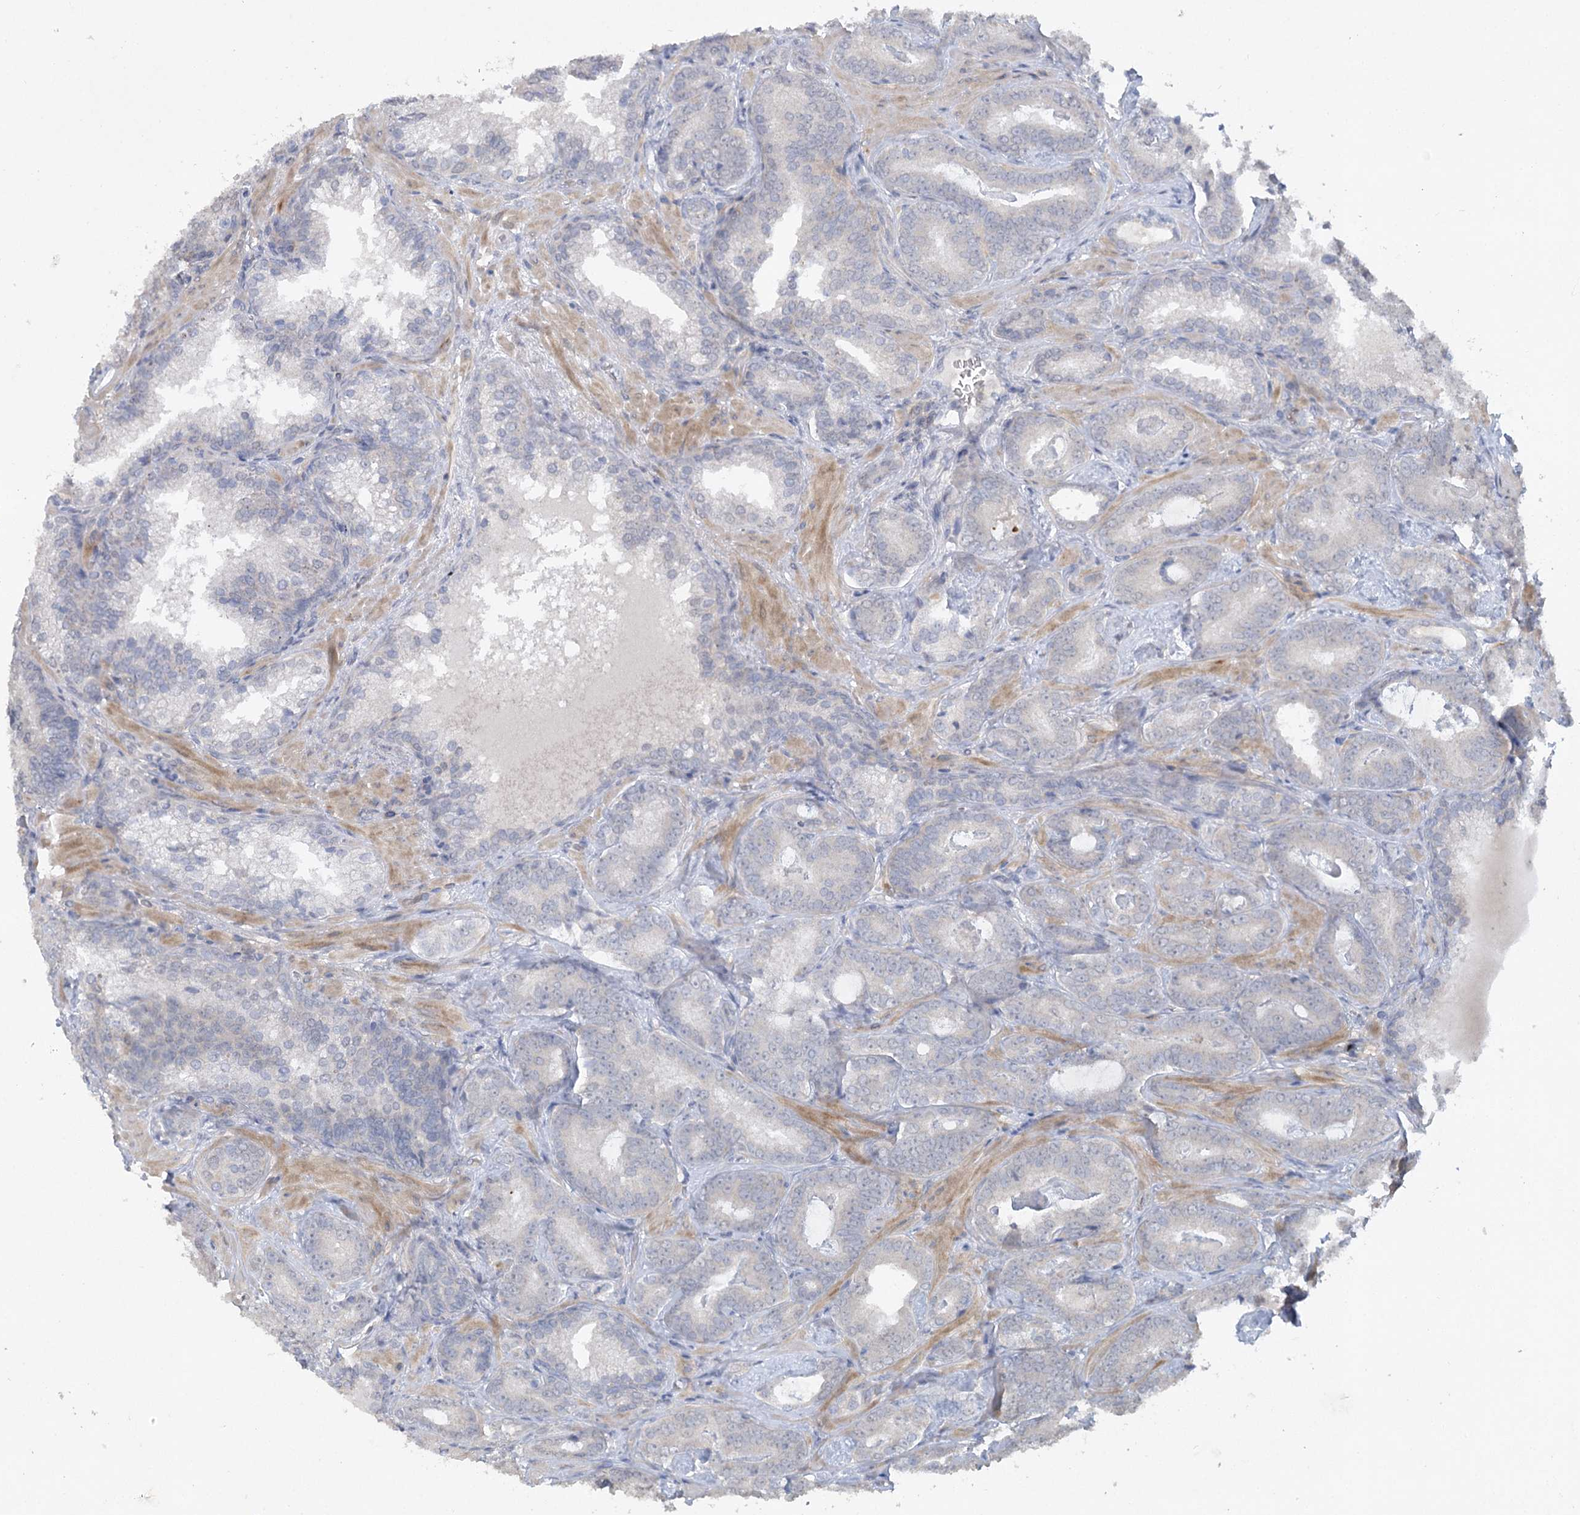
{"staining": {"intensity": "negative", "quantity": "none", "location": "none"}, "tissue": "prostate cancer", "cell_type": "Tumor cells", "image_type": "cancer", "snomed": [{"axis": "morphology", "description": "Adenocarcinoma, Low grade"}, {"axis": "topography", "description": "Prostate"}], "caption": "This is an immunohistochemistry (IHC) histopathology image of human prostate cancer. There is no staining in tumor cells.", "gene": "TRAF3IP1", "patient": {"sex": "male", "age": 60}}